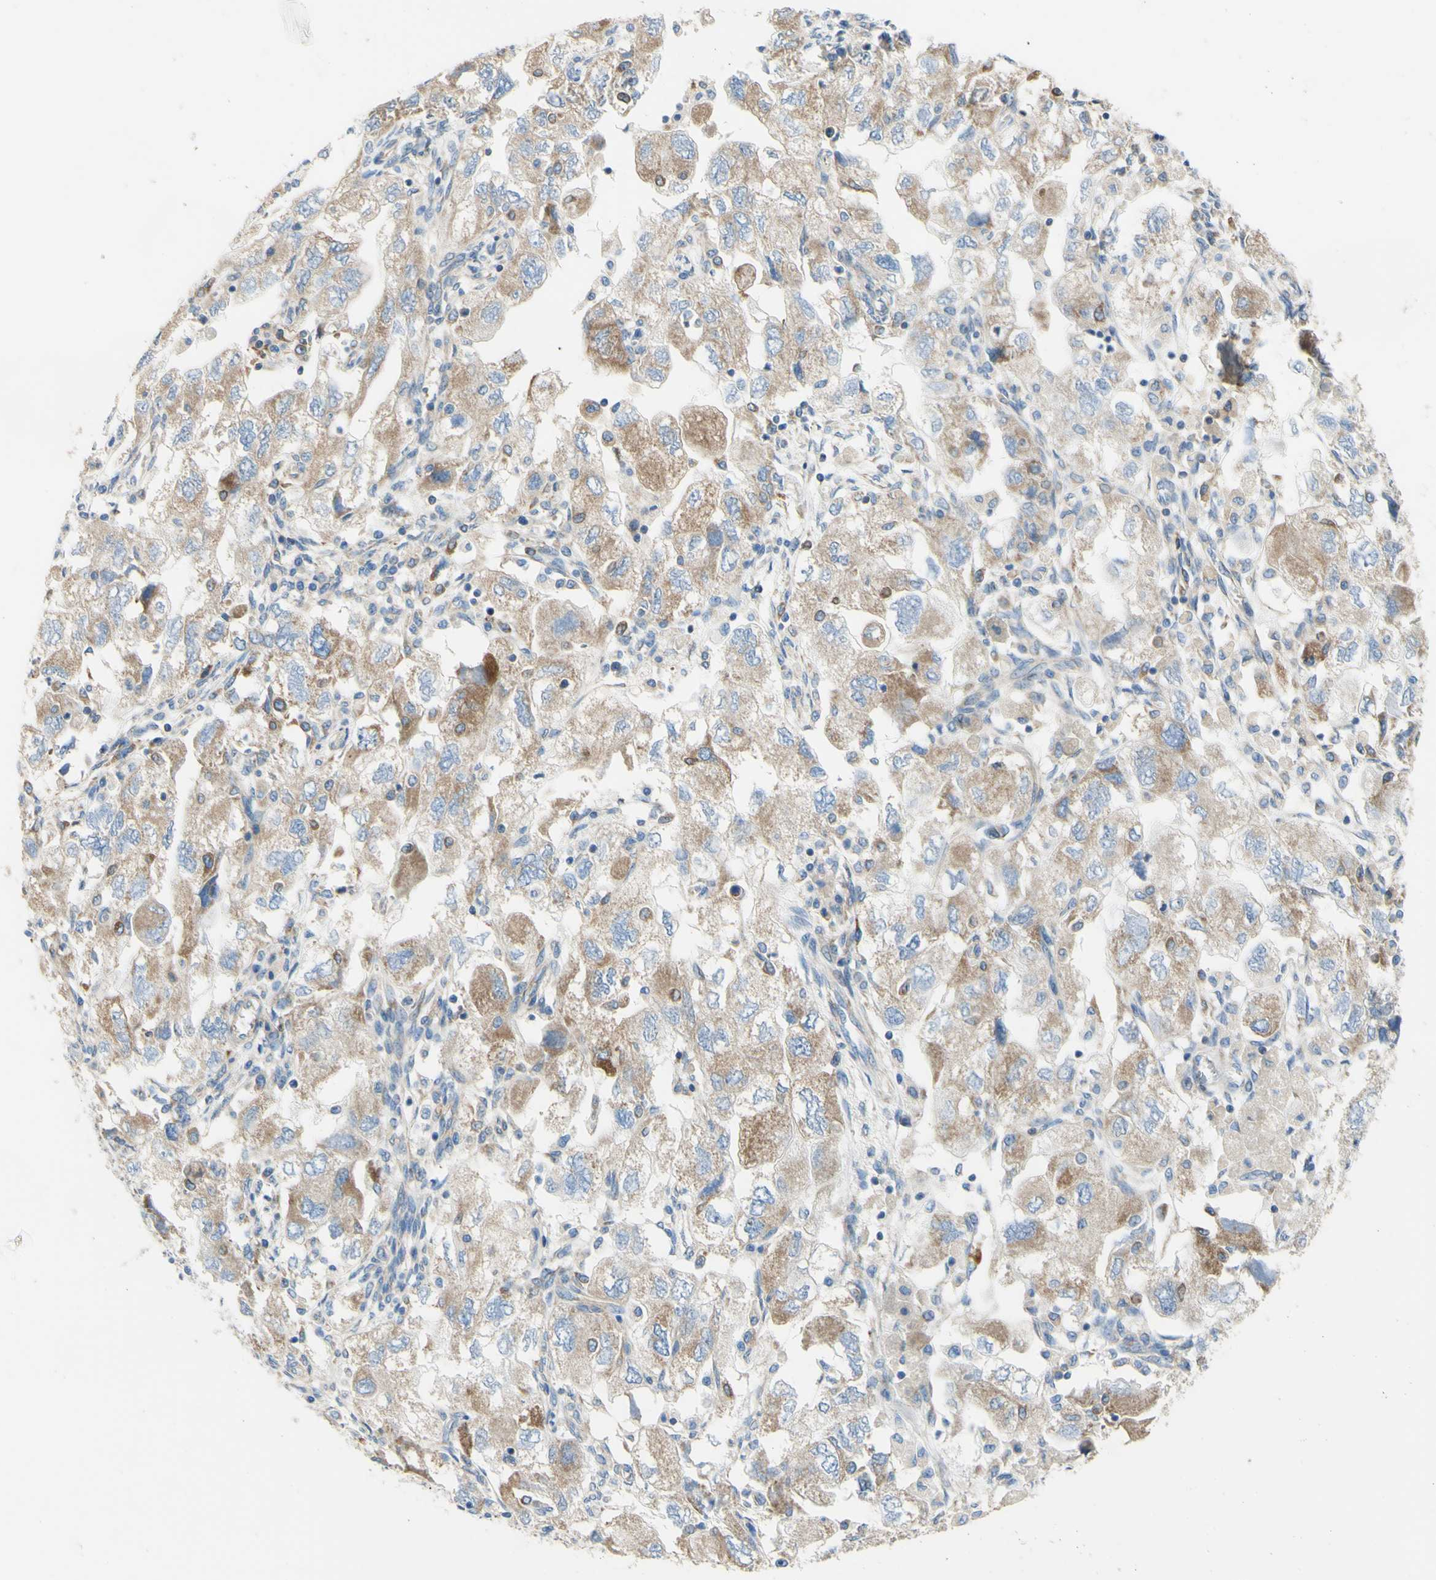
{"staining": {"intensity": "moderate", "quantity": "25%-75%", "location": "cytoplasmic/membranous"}, "tissue": "ovarian cancer", "cell_type": "Tumor cells", "image_type": "cancer", "snomed": [{"axis": "morphology", "description": "Carcinoma, NOS"}, {"axis": "morphology", "description": "Cystadenocarcinoma, serous, NOS"}, {"axis": "topography", "description": "Ovary"}], "caption": "Immunohistochemical staining of human serous cystadenocarcinoma (ovarian) exhibits medium levels of moderate cytoplasmic/membranous positivity in about 25%-75% of tumor cells. (Stains: DAB (3,3'-diaminobenzidine) in brown, nuclei in blue, Microscopy: brightfield microscopy at high magnification).", "gene": "RETREG2", "patient": {"sex": "female", "age": 69}}